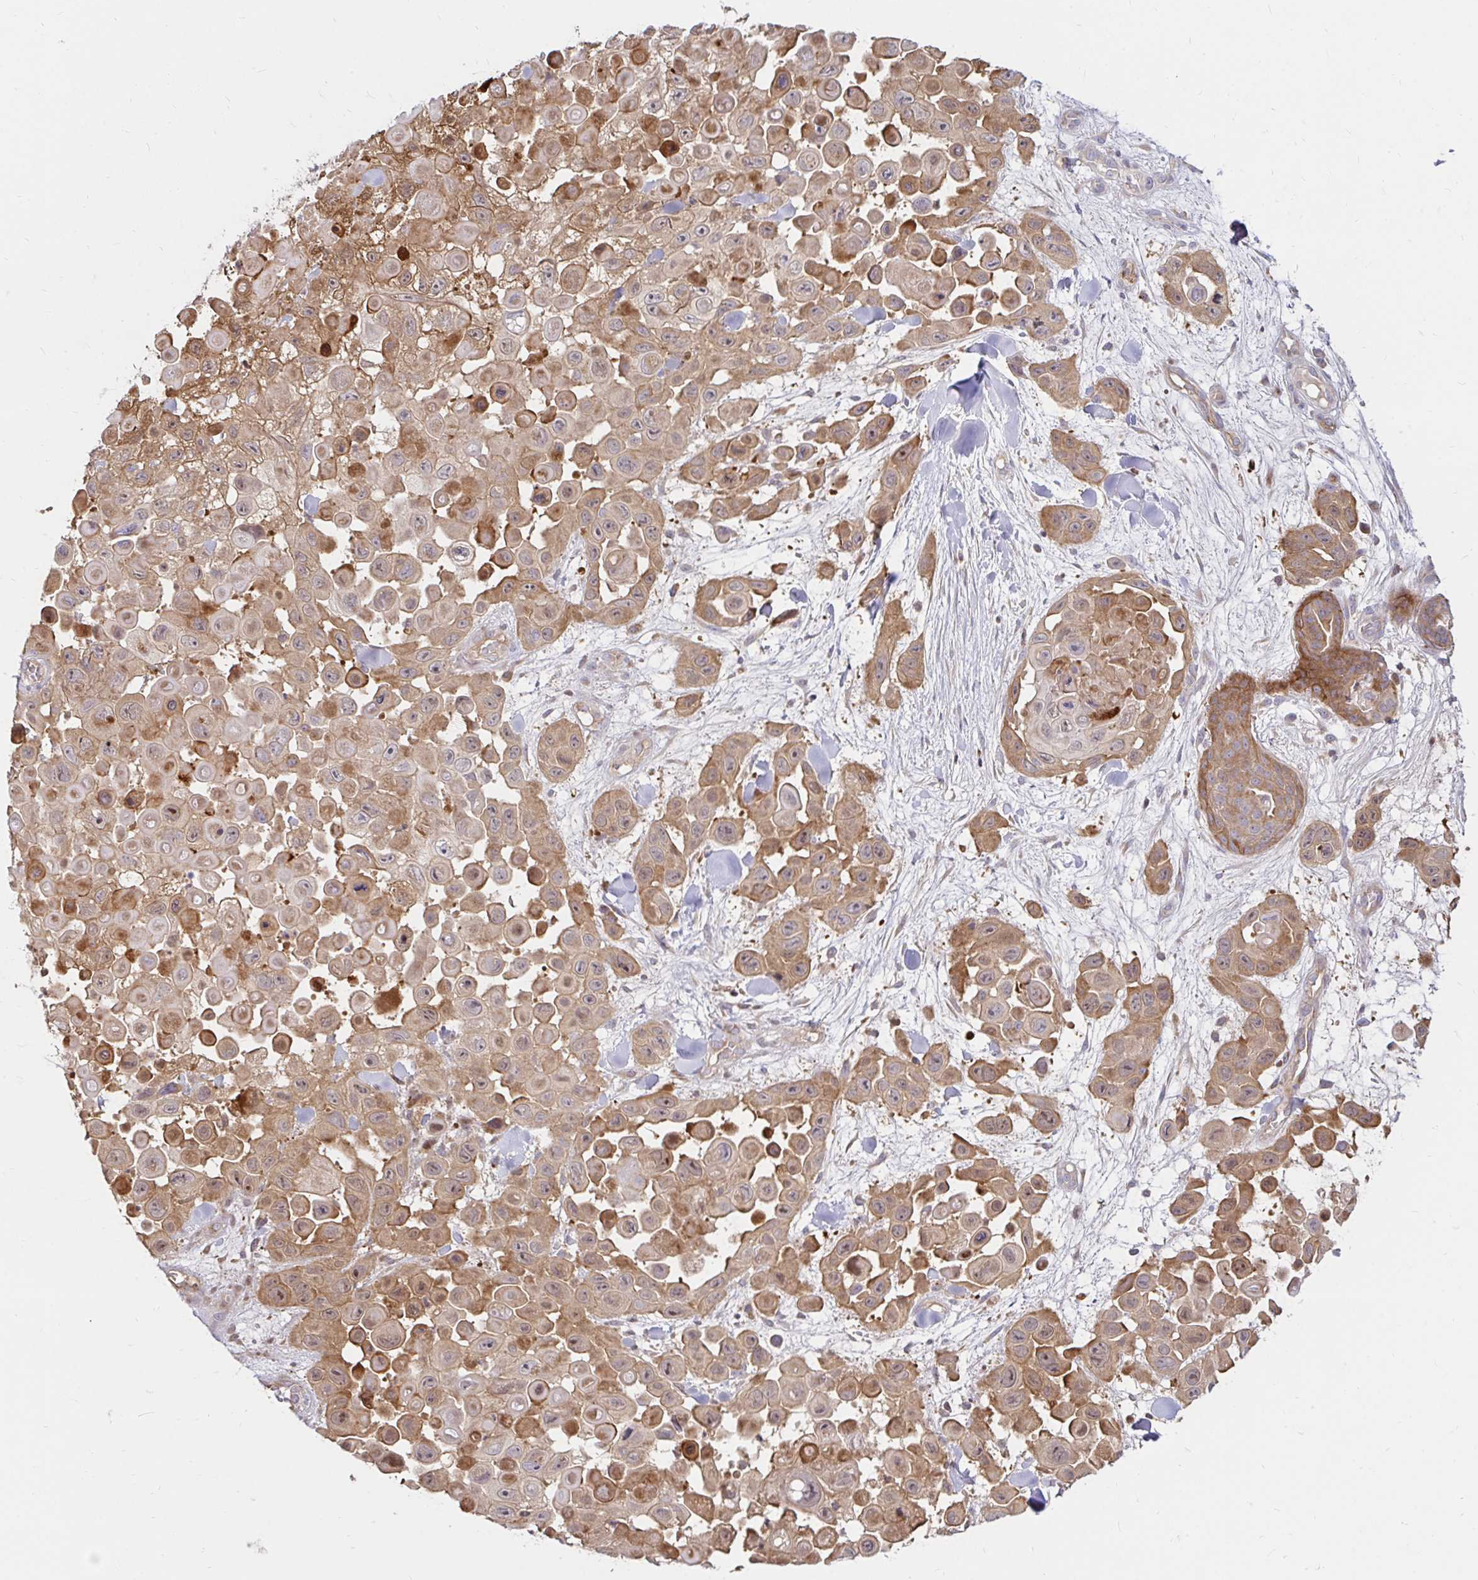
{"staining": {"intensity": "moderate", "quantity": "25%-75%", "location": "cytoplasmic/membranous"}, "tissue": "skin cancer", "cell_type": "Tumor cells", "image_type": "cancer", "snomed": [{"axis": "morphology", "description": "Squamous cell carcinoma, NOS"}, {"axis": "topography", "description": "Skin"}], "caption": "About 25%-75% of tumor cells in skin cancer exhibit moderate cytoplasmic/membranous protein positivity as visualized by brown immunohistochemical staining.", "gene": "ITGA2", "patient": {"sex": "male", "age": 81}}